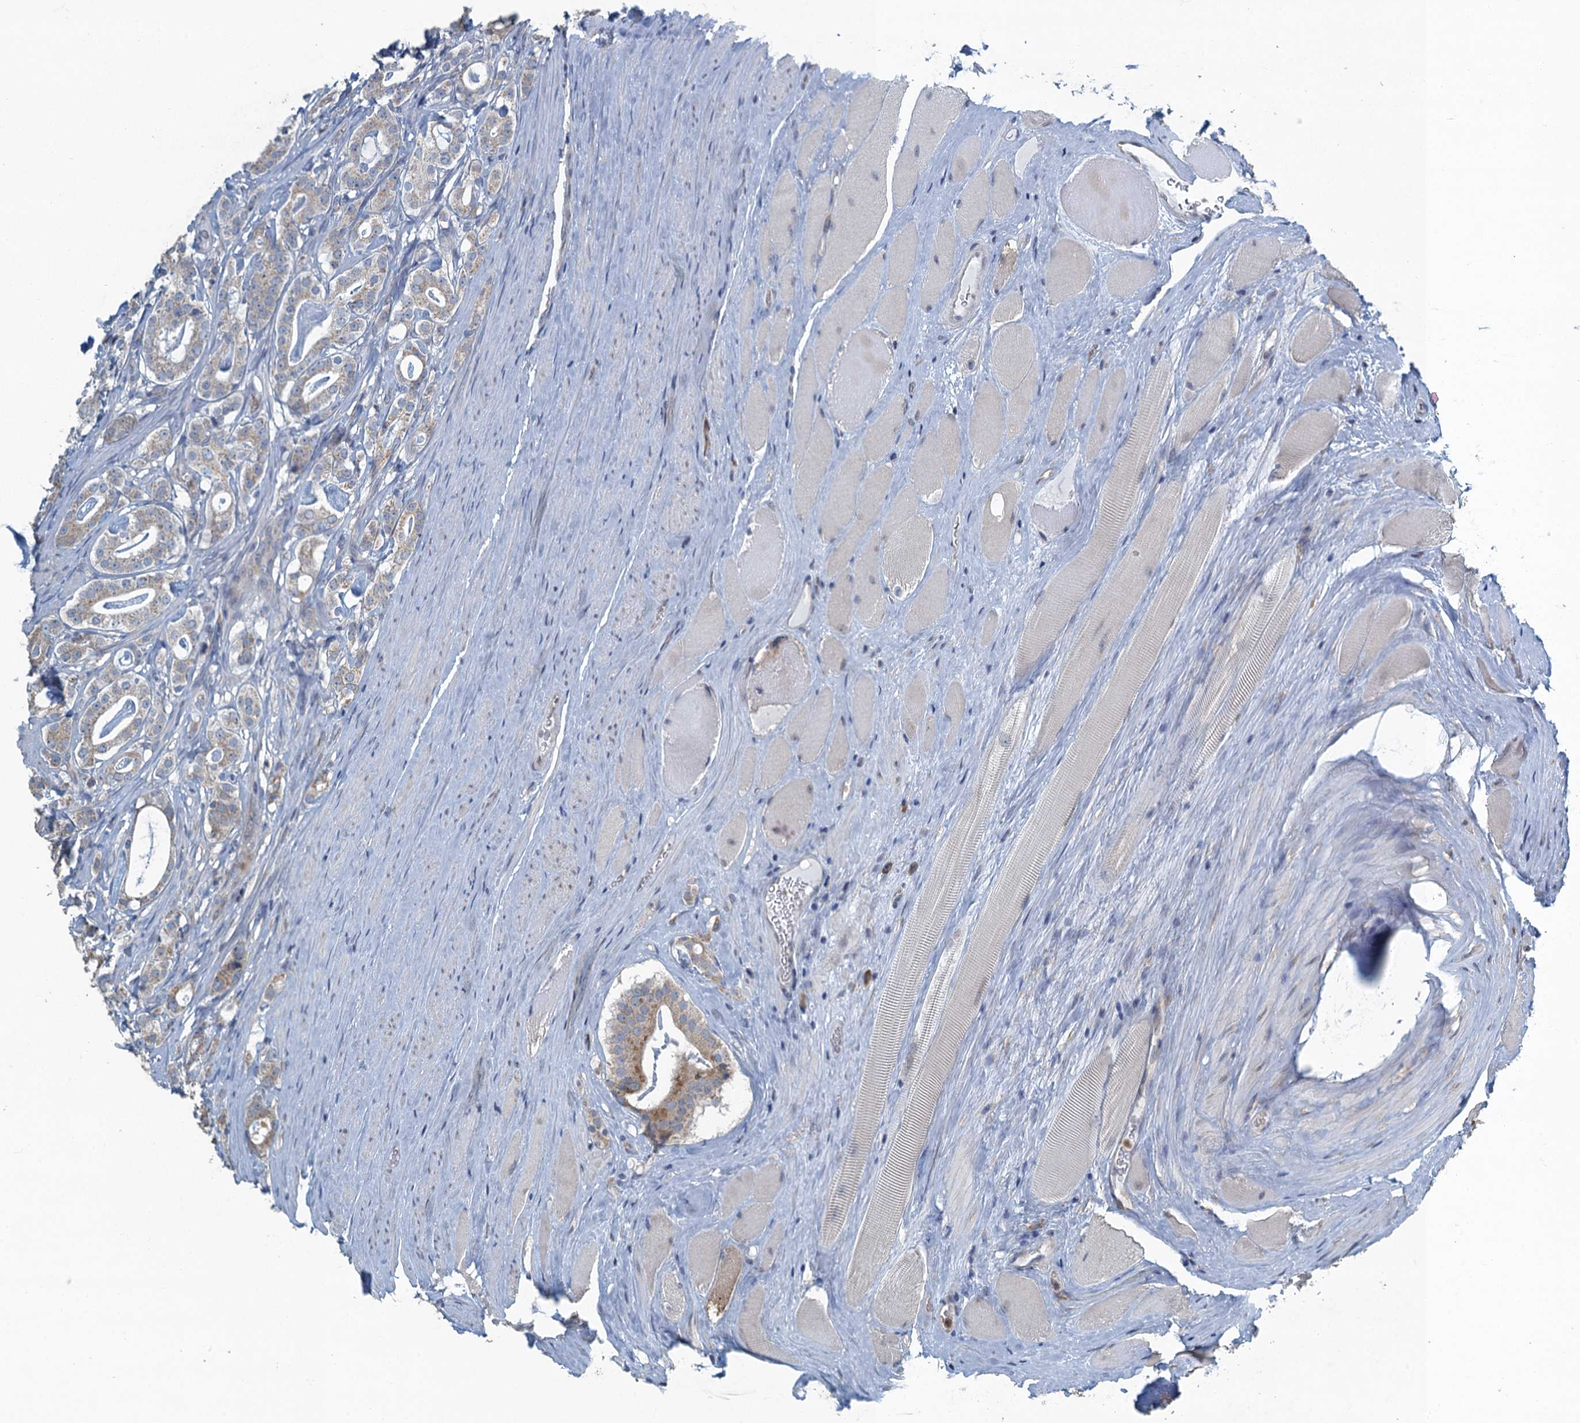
{"staining": {"intensity": "weak", "quantity": "25%-75%", "location": "cytoplasmic/membranous"}, "tissue": "prostate cancer", "cell_type": "Tumor cells", "image_type": "cancer", "snomed": [{"axis": "morphology", "description": "Adenocarcinoma, High grade"}, {"axis": "topography", "description": "Prostate"}], "caption": "Immunohistochemical staining of prostate cancer (high-grade adenocarcinoma) reveals weak cytoplasmic/membranous protein expression in approximately 25%-75% of tumor cells. (DAB = brown stain, brightfield microscopy at high magnification).", "gene": "TEX35", "patient": {"sex": "male", "age": 63}}